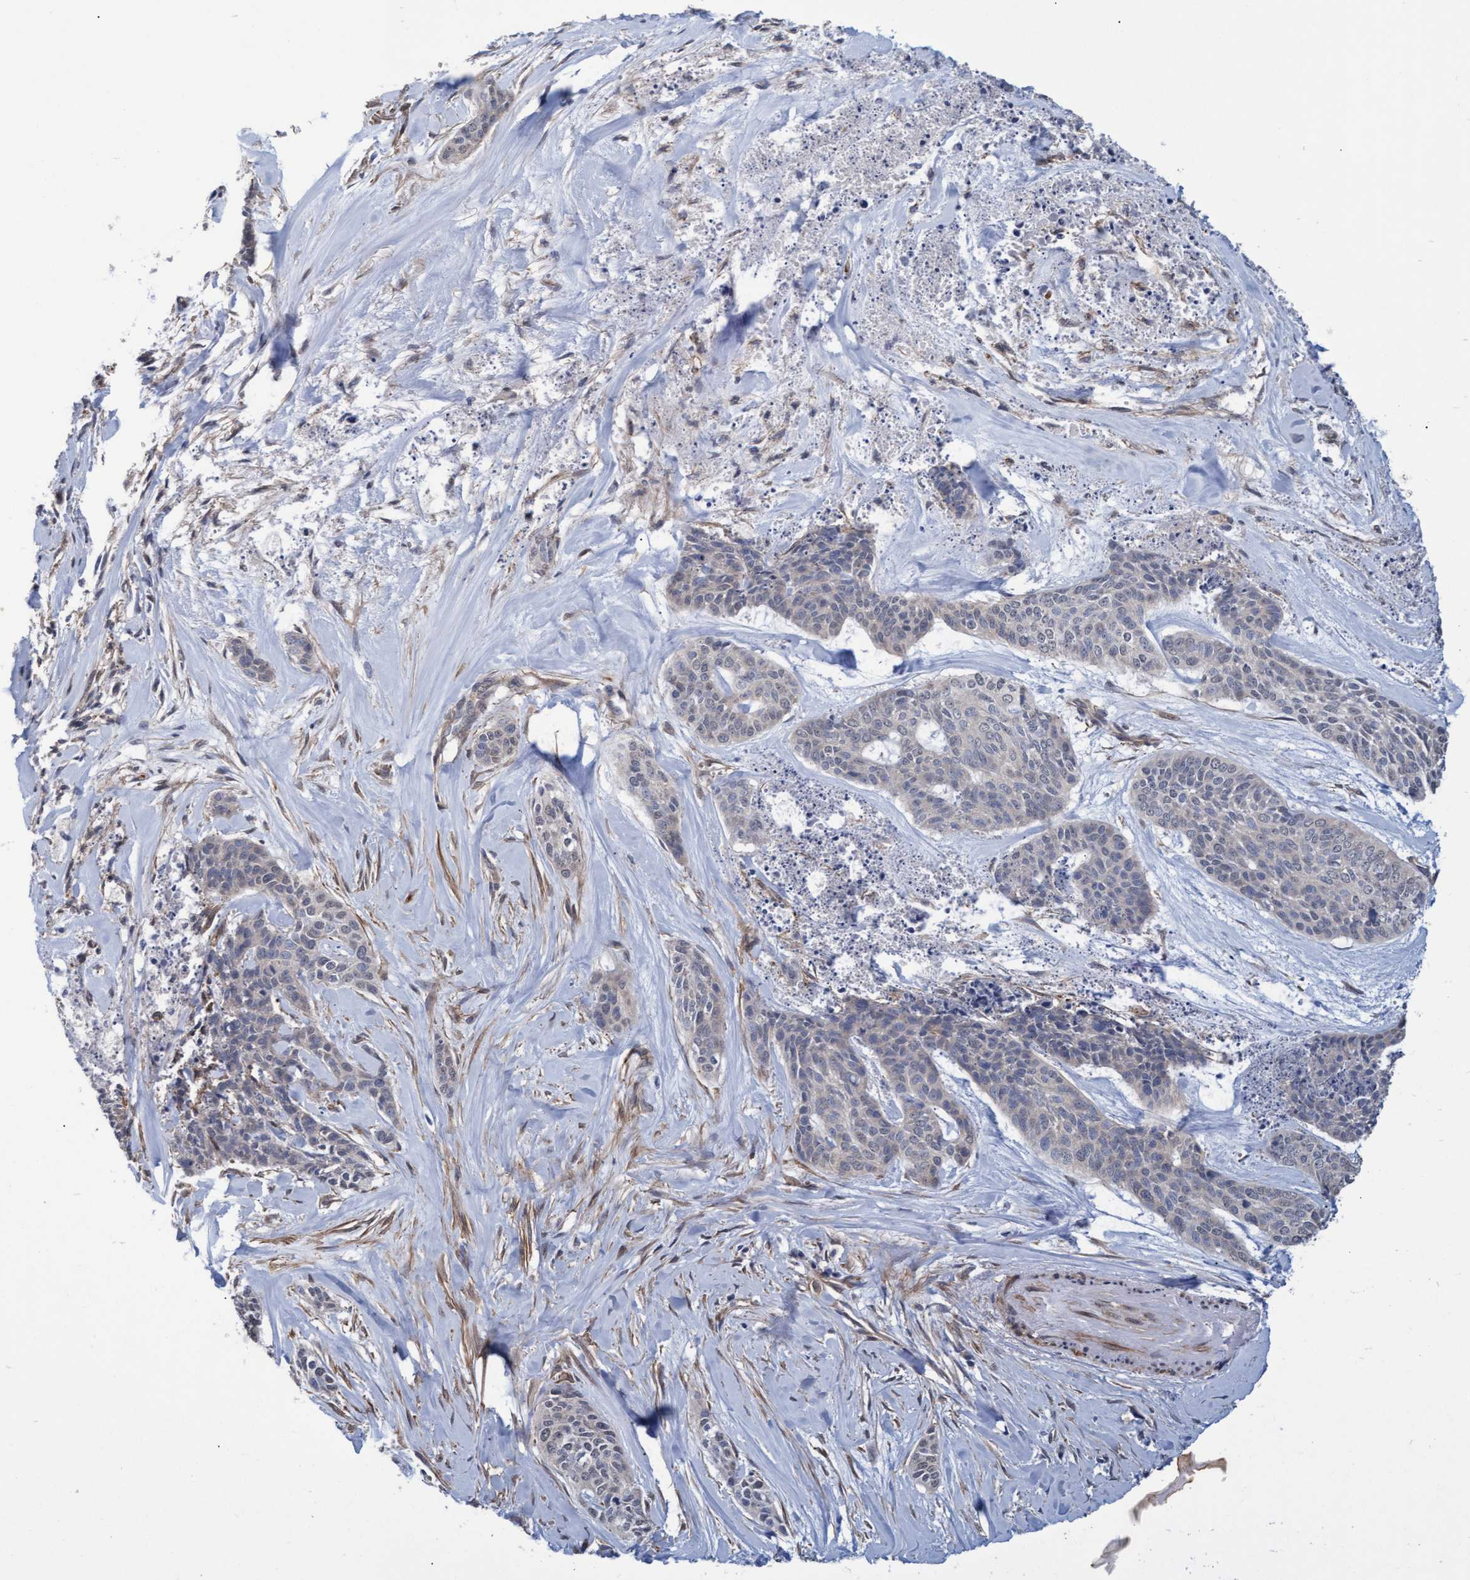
{"staining": {"intensity": "negative", "quantity": "none", "location": "none"}, "tissue": "skin cancer", "cell_type": "Tumor cells", "image_type": "cancer", "snomed": [{"axis": "morphology", "description": "Basal cell carcinoma"}, {"axis": "topography", "description": "Skin"}], "caption": "Immunohistochemistry (IHC) histopathology image of human skin cancer stained for a protein (brown), which displays no positivity in tumor cells.", "gene": "NAA15", "patient": {"sex": "female", "age": 64}}